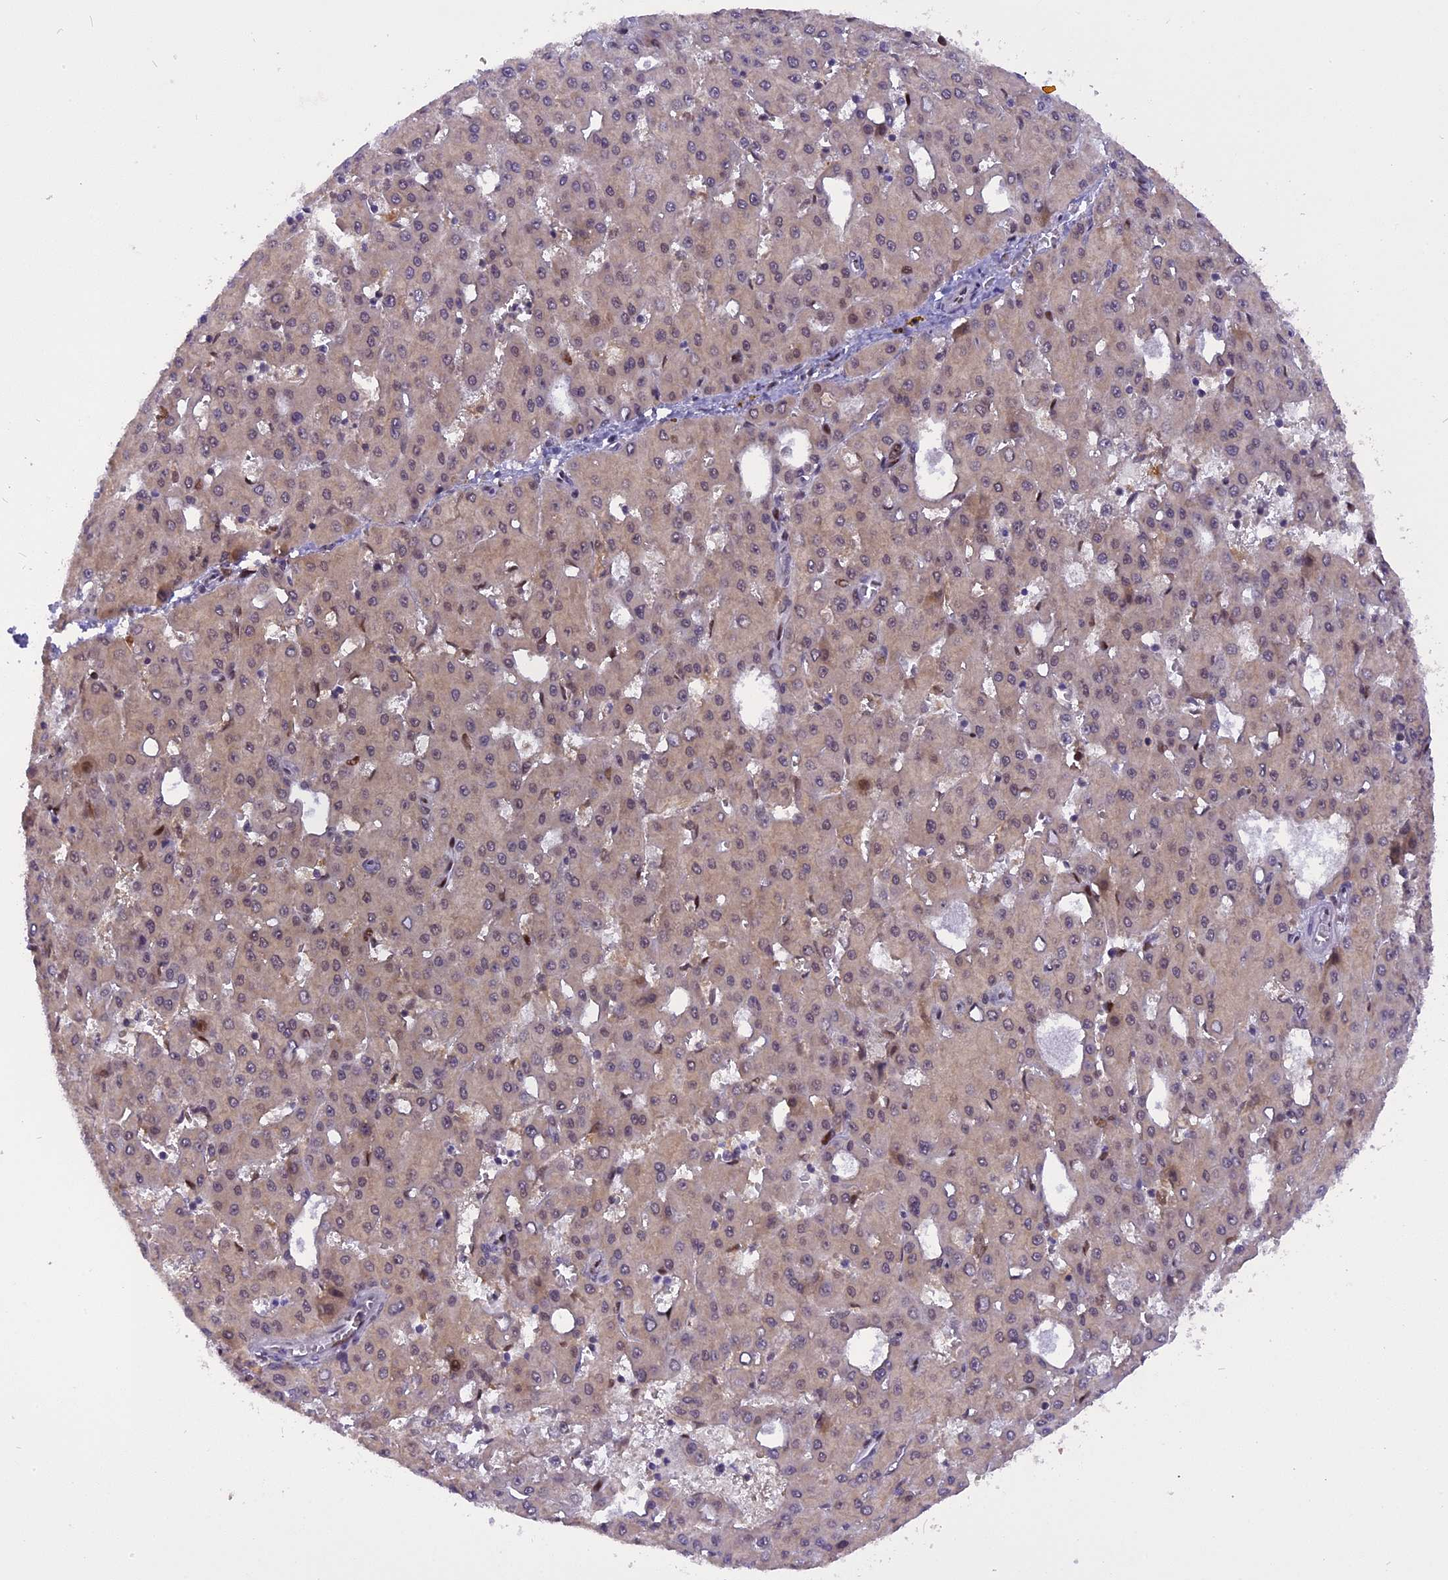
{"staining": {"intensity": "moderate", "quantity": "<25%", "location": "nuclear"}, "tissue": "liver cancer", "cell_type": "Tumor cells", "image_type": "cancer", "snomed": [{"axis": "morphology", "description": "Carcinoma, Hepatocellular, NOS"}, {"axis": "topography", "description": "Liver"}], "caption": "Liver cancer stained with a protein marker reveals moderate staining in tumor cells.", "gene": "RABGGTA", "patient": {"sex": "male", "age": 47}}